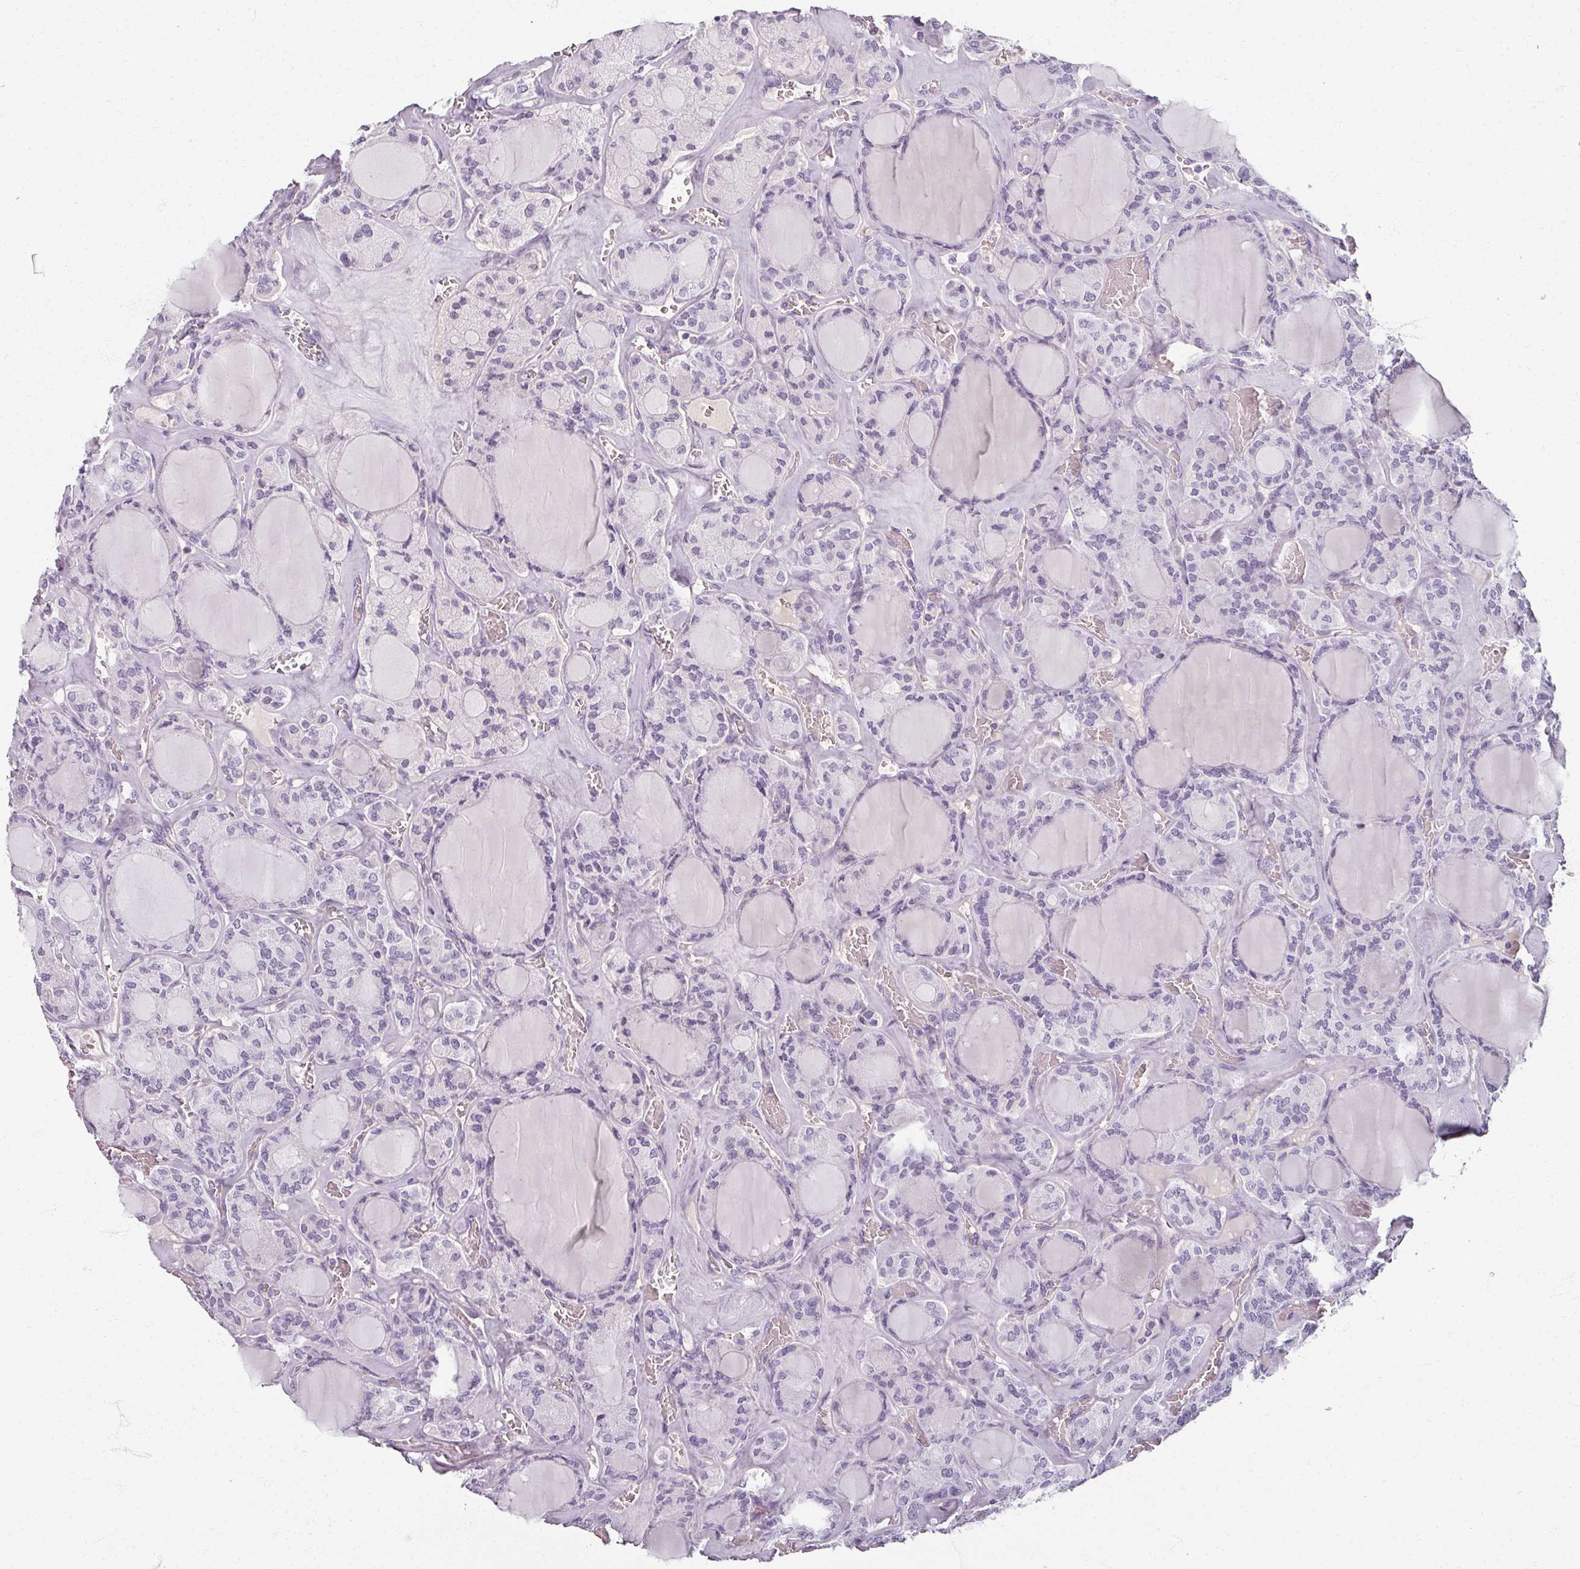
{"staining": {"intensity": "negative", "quantity": "none", "location": "none"}, "tissue": "thyroid cancer", "cell_type": "Tumor cells", "image_type": "cancer", "snomed": [{"axis": "morphology", "description": "Papillary adenocarcinoma, NOS"}, {"axis": "topography", "description": "Thyroid gland"}], "caption": "DAB immunohistochemical staining of papillary adenocarcinoma (thyroid) demonstrates no significant positivity in tumor cells.", "gene": "REG3G", "patient": {"sex": "male", "age": 87}}